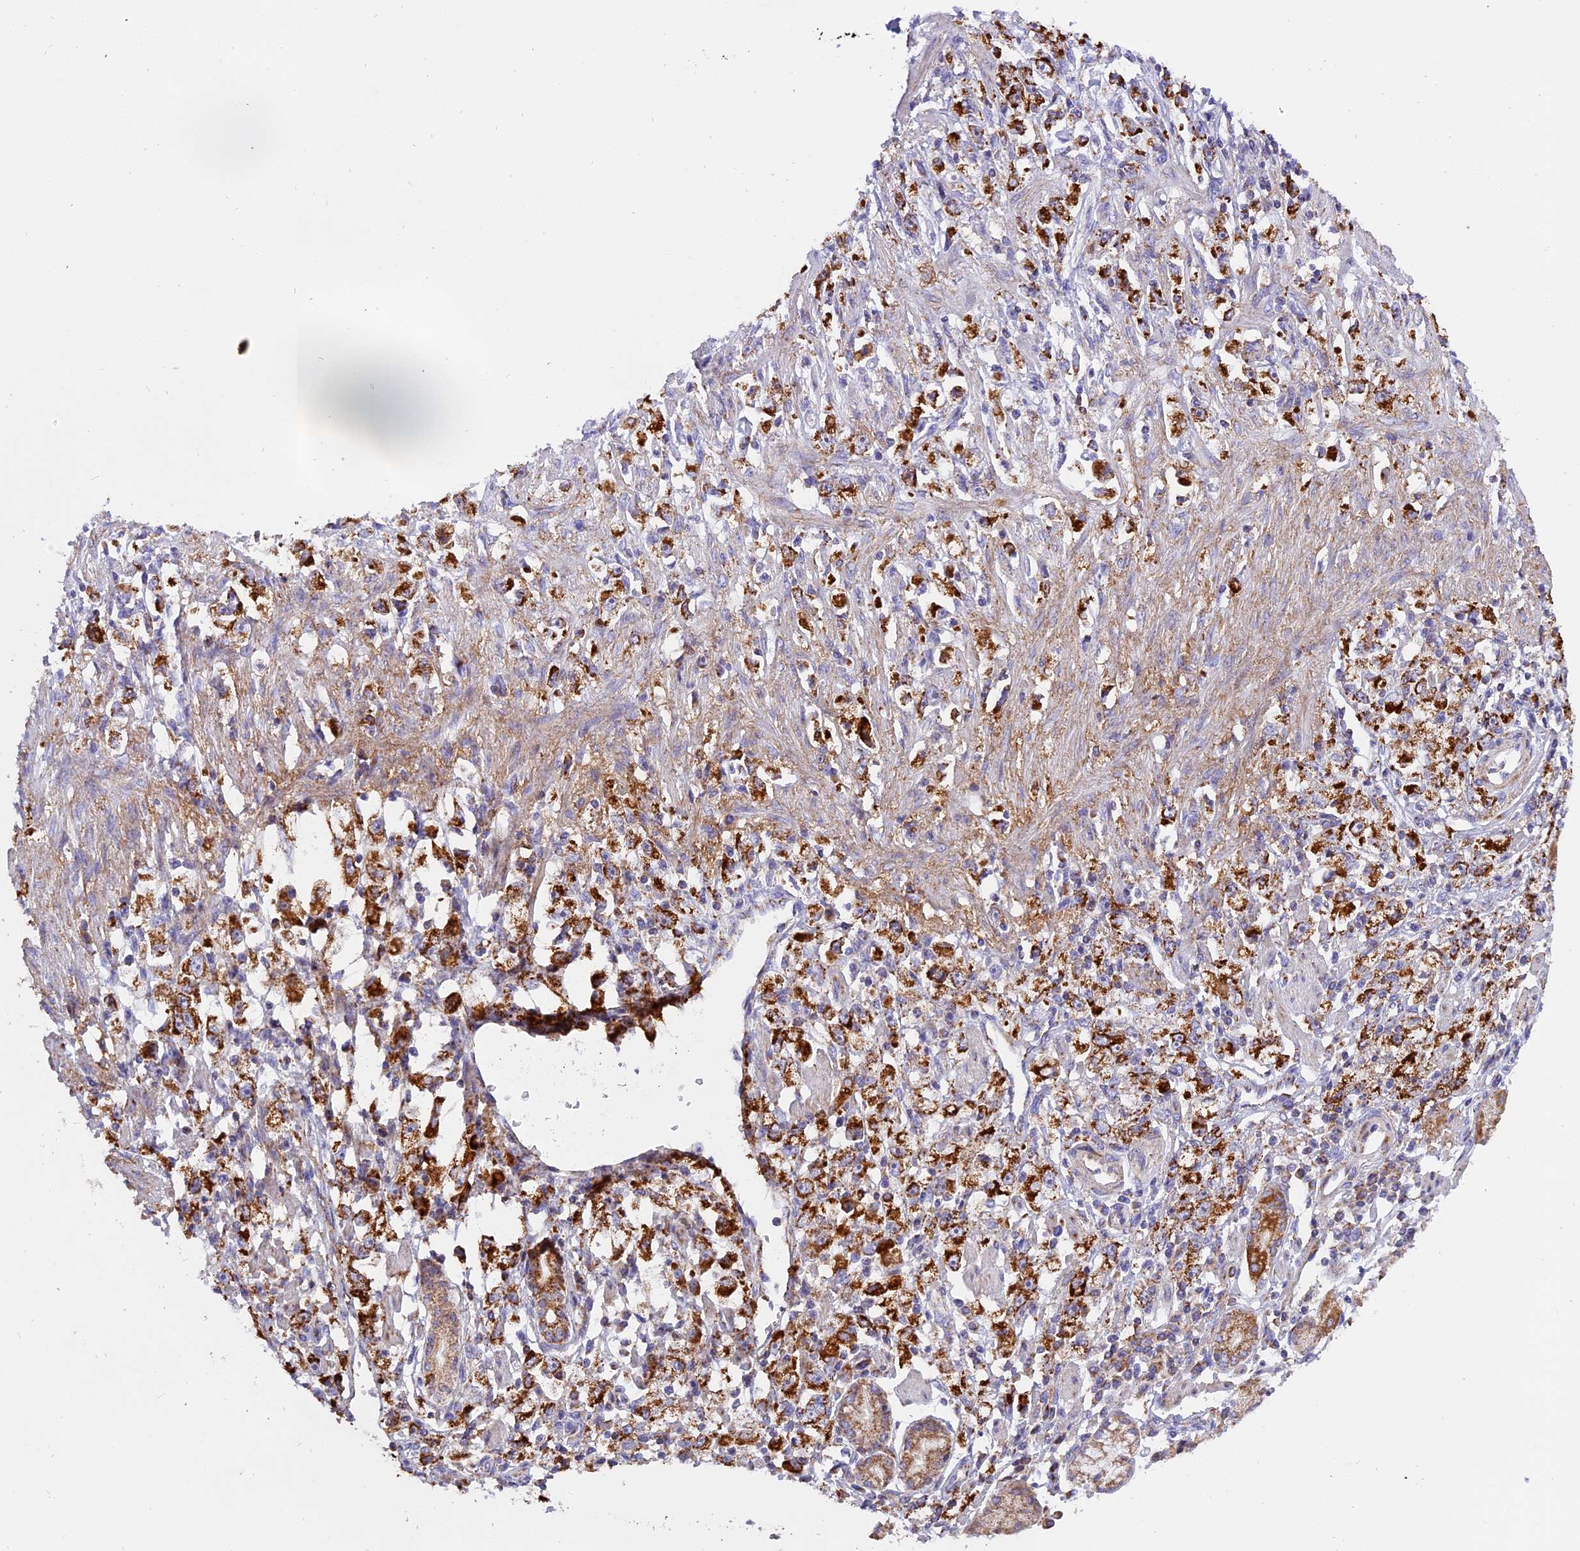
{"staining": {"intensity": "strong", "quantity": ">75%", "location": "cytoplasmic/membranous"}, "tissue": "stomach cancer", "cell_type": "Tumor cells", "image_type": "cancer", "snomed": [{"axis": "morphology", "description": "Adenocarcinoma, NOS"}, {"axis": "topography", "description": "Stomach"}], "caption": "Immunohistochemistry photomicrograph of neoplastic tissue: stomach adenocarcinoma stained using immunohistochemistry (IHC) displays high levels of strong protein expression localized specifically in the cytoplasmic/membranous of tumor cells, appearing as a cytoplasmic/membranous brown color.", "gene": "MRPS34", "patient": {"sex": "female", "age": 59}}